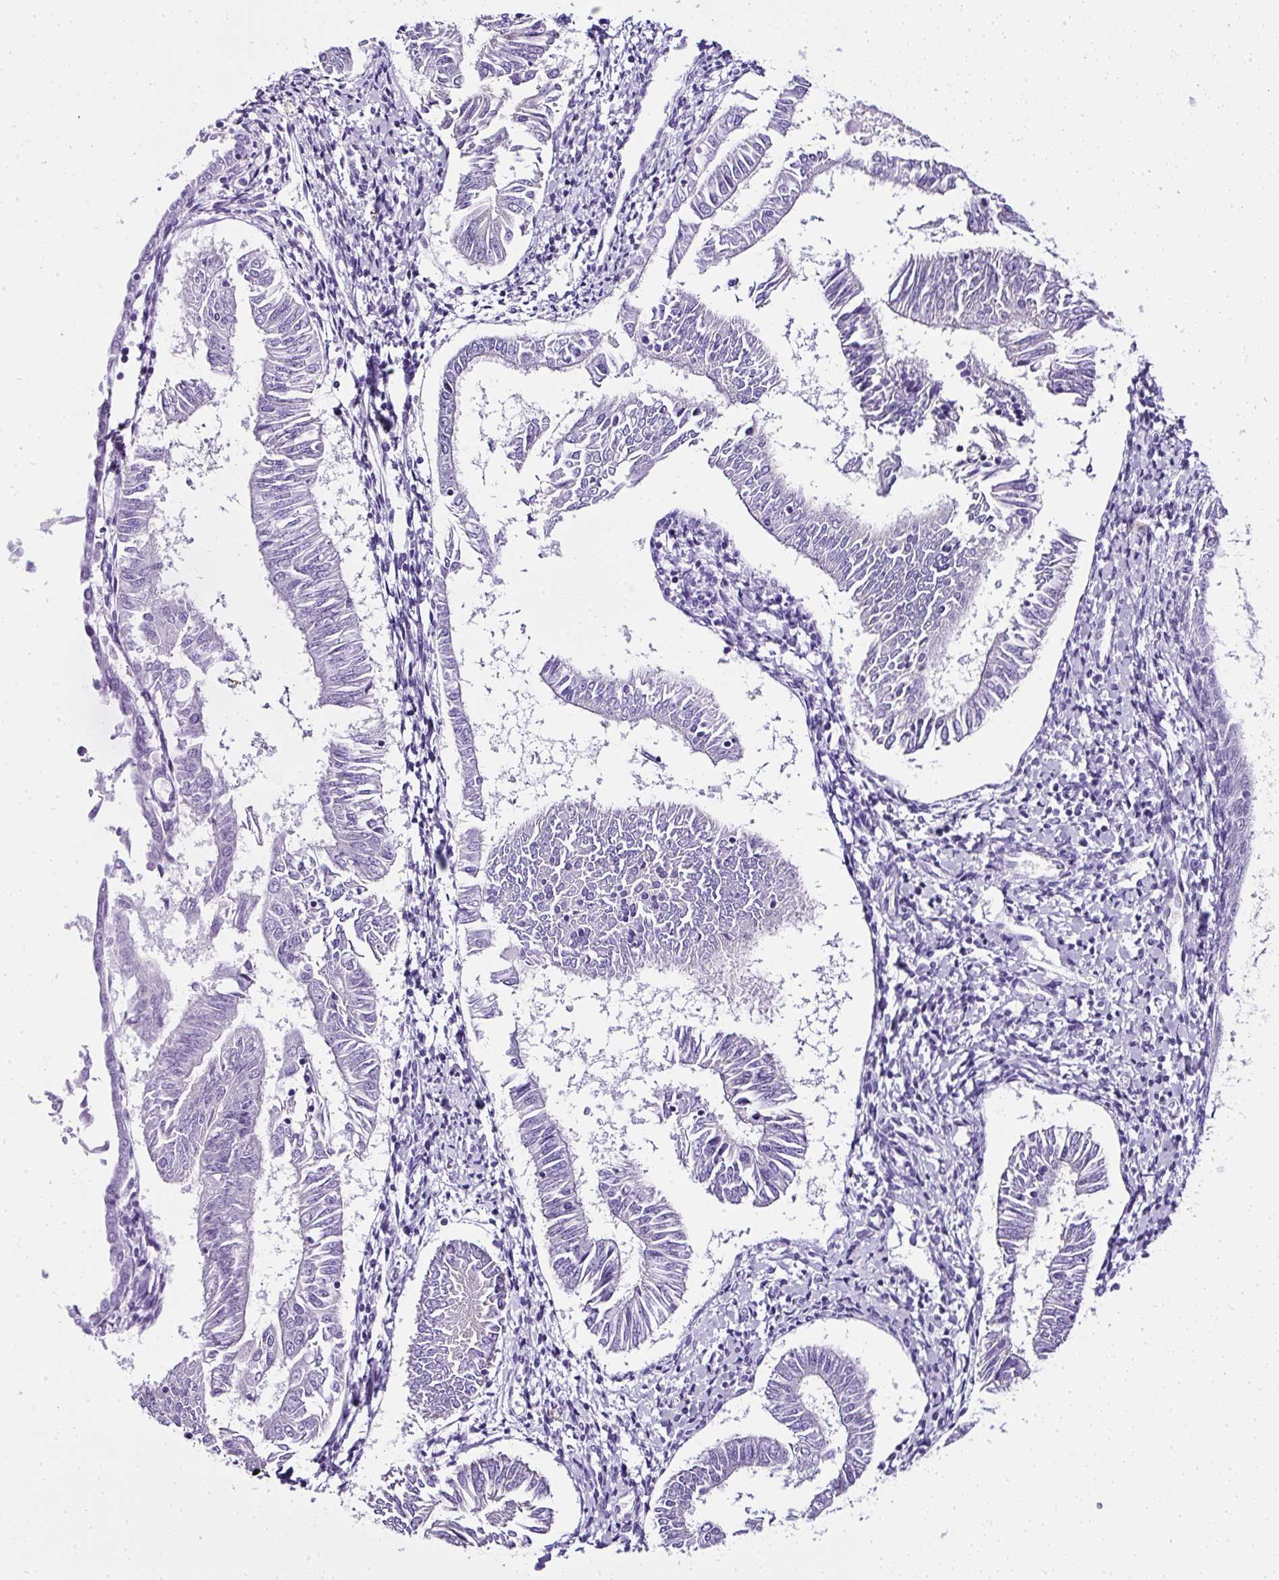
{"staining": {"intensity": "negative", "quantity": "none", "location": "none"}, "tissue": "endometrial cancer", "cell_type": "Tumor cells", "image_type": "cancer", "snomed": [{"axis": "morphology", "description": "Adenocarcinoma, NOS"}, {"axis": "topography", "description": "Endometrium"}], "caption": "High power microscopy micrograph of an immunohistochemistry image of endometrial adenocarcinoma, revealing no significant expression in tumor cells. (DAB immunohistochemistry (IHC) with hematoxylin counter stain).", "gene": "RNF183", "patient": {"sex": "female", "age": 58}}